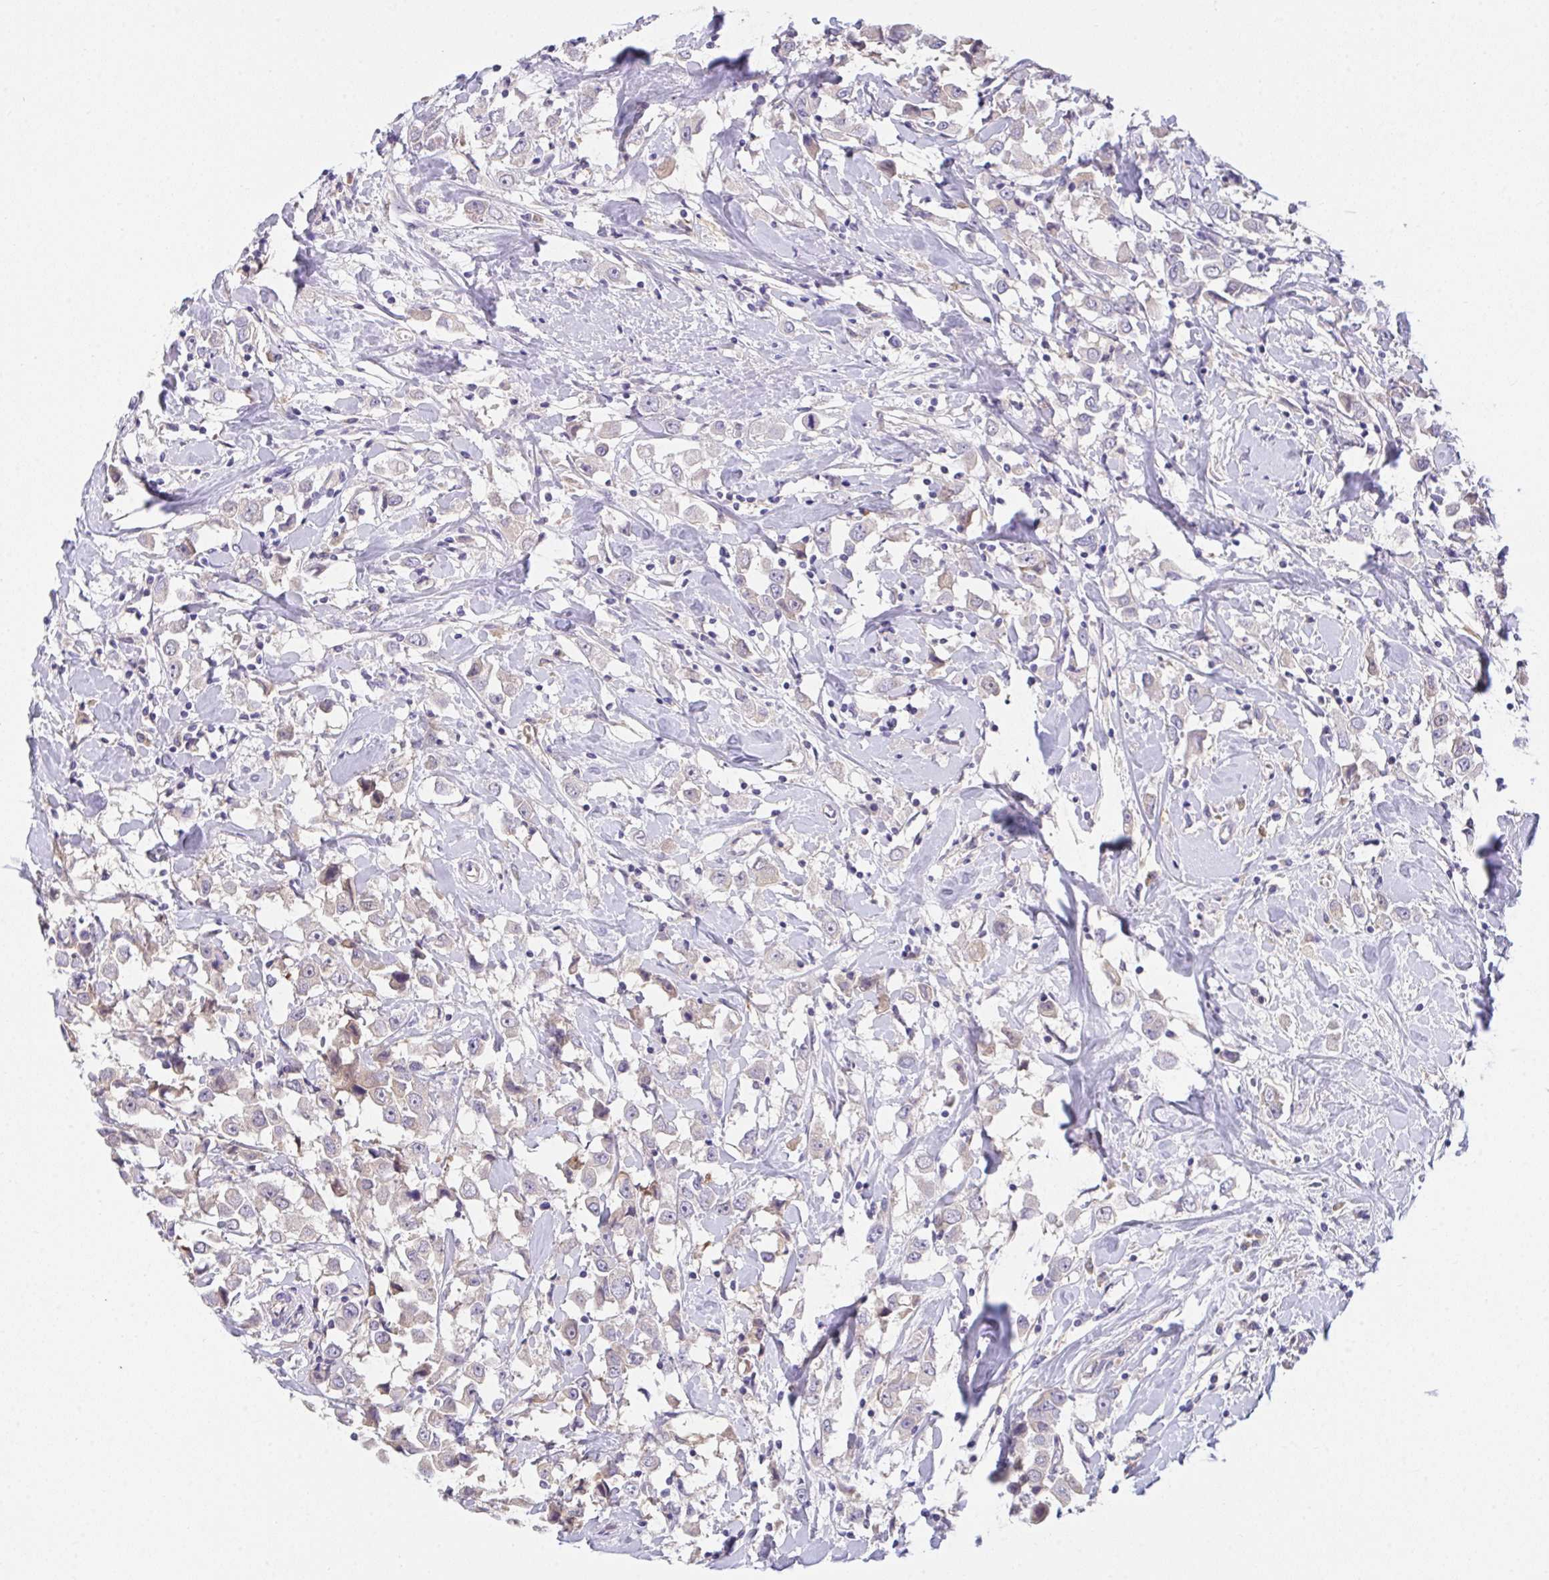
{"staining": {"intensity": "weak", "quantity": "<25%", "location": "cytoplasmic/membranous"}, "tissue": "breast cancer", "cell_type": "Tumor cells", "image_type": "cancer", "snomed": [{"axis": "morphology", "description": "Duct carcinoma"}, {"axis": "topography", "description": "Breast"}], "caption": "High magnification brightfield microscopy of breast cancer (infiltrating ductal carcinoma) stained with DAB (3,3'-diaminobenzidine) (brown) and counterstained with hematoxylin (blue): tumor cells show no significant expression. (DAB (3,3'-diaminobenzidine) IHC, high magnification).", "gene": "ZNF581", "patient": {"sex": "female", "age": 61}}